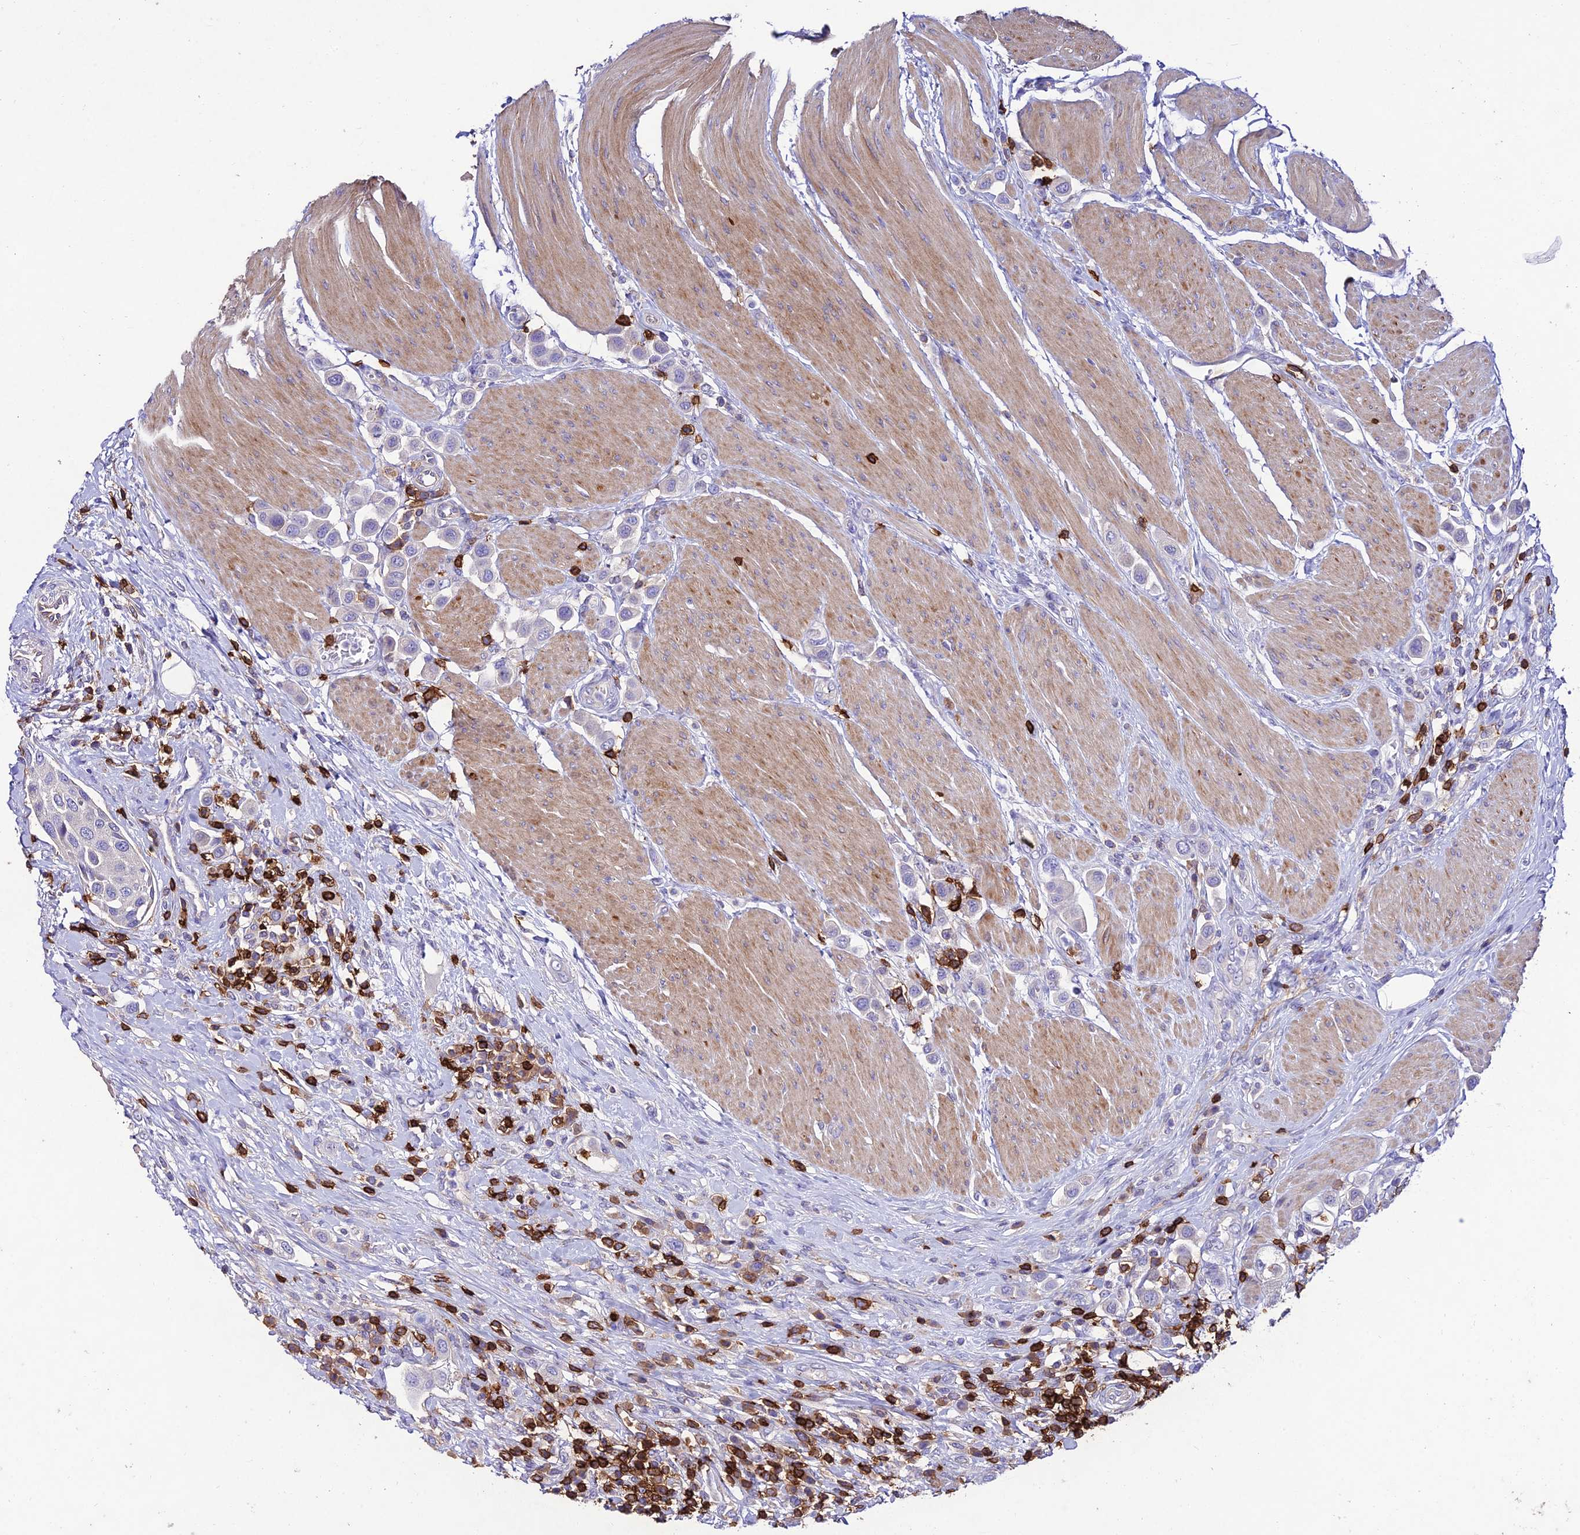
{"staining": {"intensity": "negative", "quantity": "none", "location": "none"}, "tissue": "urothelial cancer", "cell_type": "Tumor cells", "image_type": "cancer", "snomed": [{"axis": "morphology", "description": "Urothelial carcinoma, High grade"}, {"axis": "topography", "description": "Urinary bladder"}], "caption": "The histopathology image exhibits no staining of tumor cells in high-grade urothelial carcinoma. The staining was performed using DAB (3,3'-diaminobenzidine) to visualize the protein expression in brown, while the nuclei were stained in blue with hematoxylin (Magnification: 20x).", "gene": "PTPRCAP", "patient": {"sex": "male", "age": 50}}